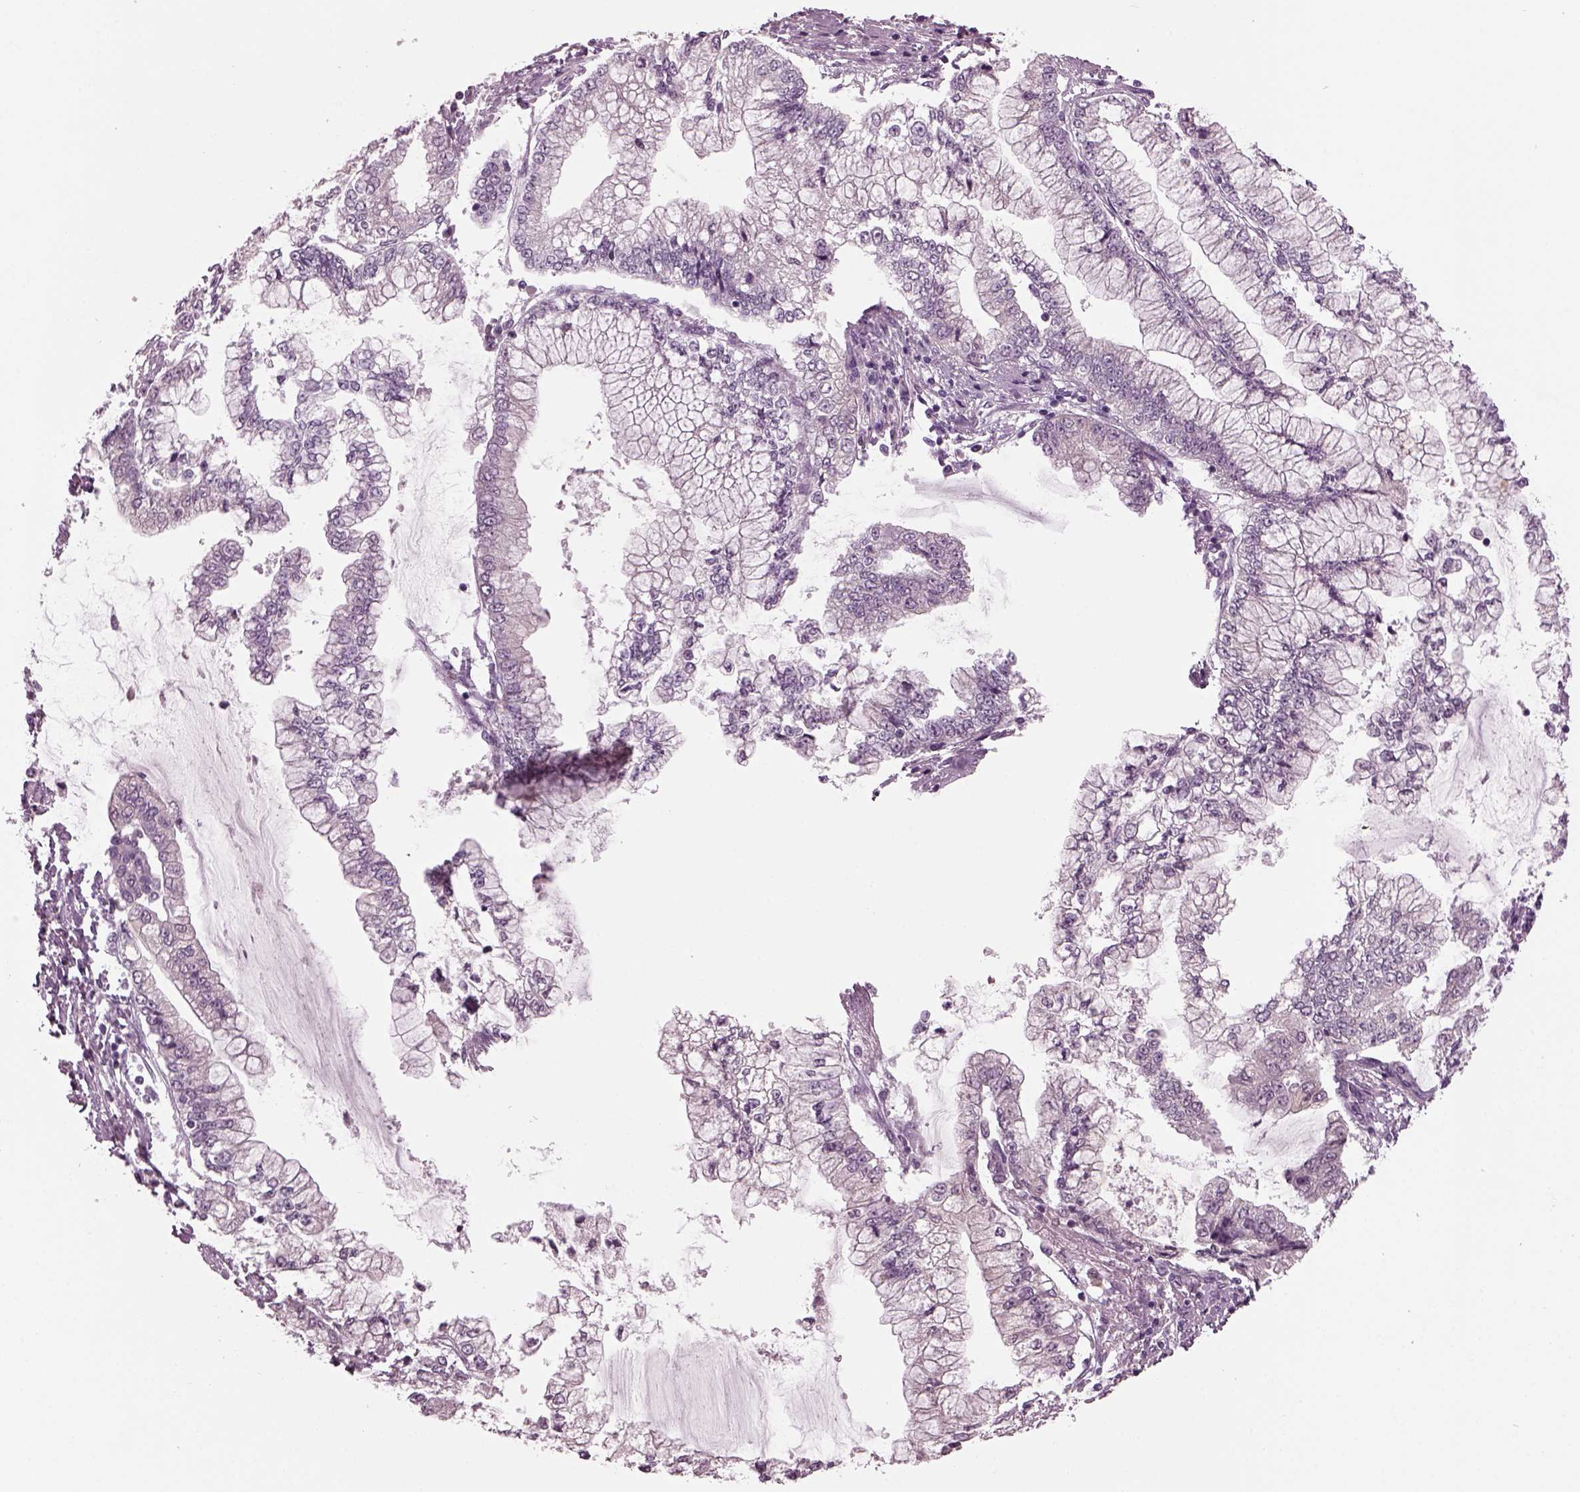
{"staining": {"intensity": "negative", "quantity": "none", "location": "none"}, "tissue": "stomach cancer", "cell_type": "Tumor cells", "image_type": "cancer", "snomed": [{"axis": "morphology", "description": "Adenocarcinoma, NOS"}, {"axis": "topography", "description": "Stomach, upper"}], "caption": "A high-resolution image shows immunohistochemistry staining of adenocarcinoma (stomach), which reveals no significant positivity in tumor cells. (DAB (3,3'-diaminobenzidine) immunohistochemistry visualized using brightfield microscopy, high magnification).", "gene": "CLCN4", "patient": {"sex": "female", "age": 74}}